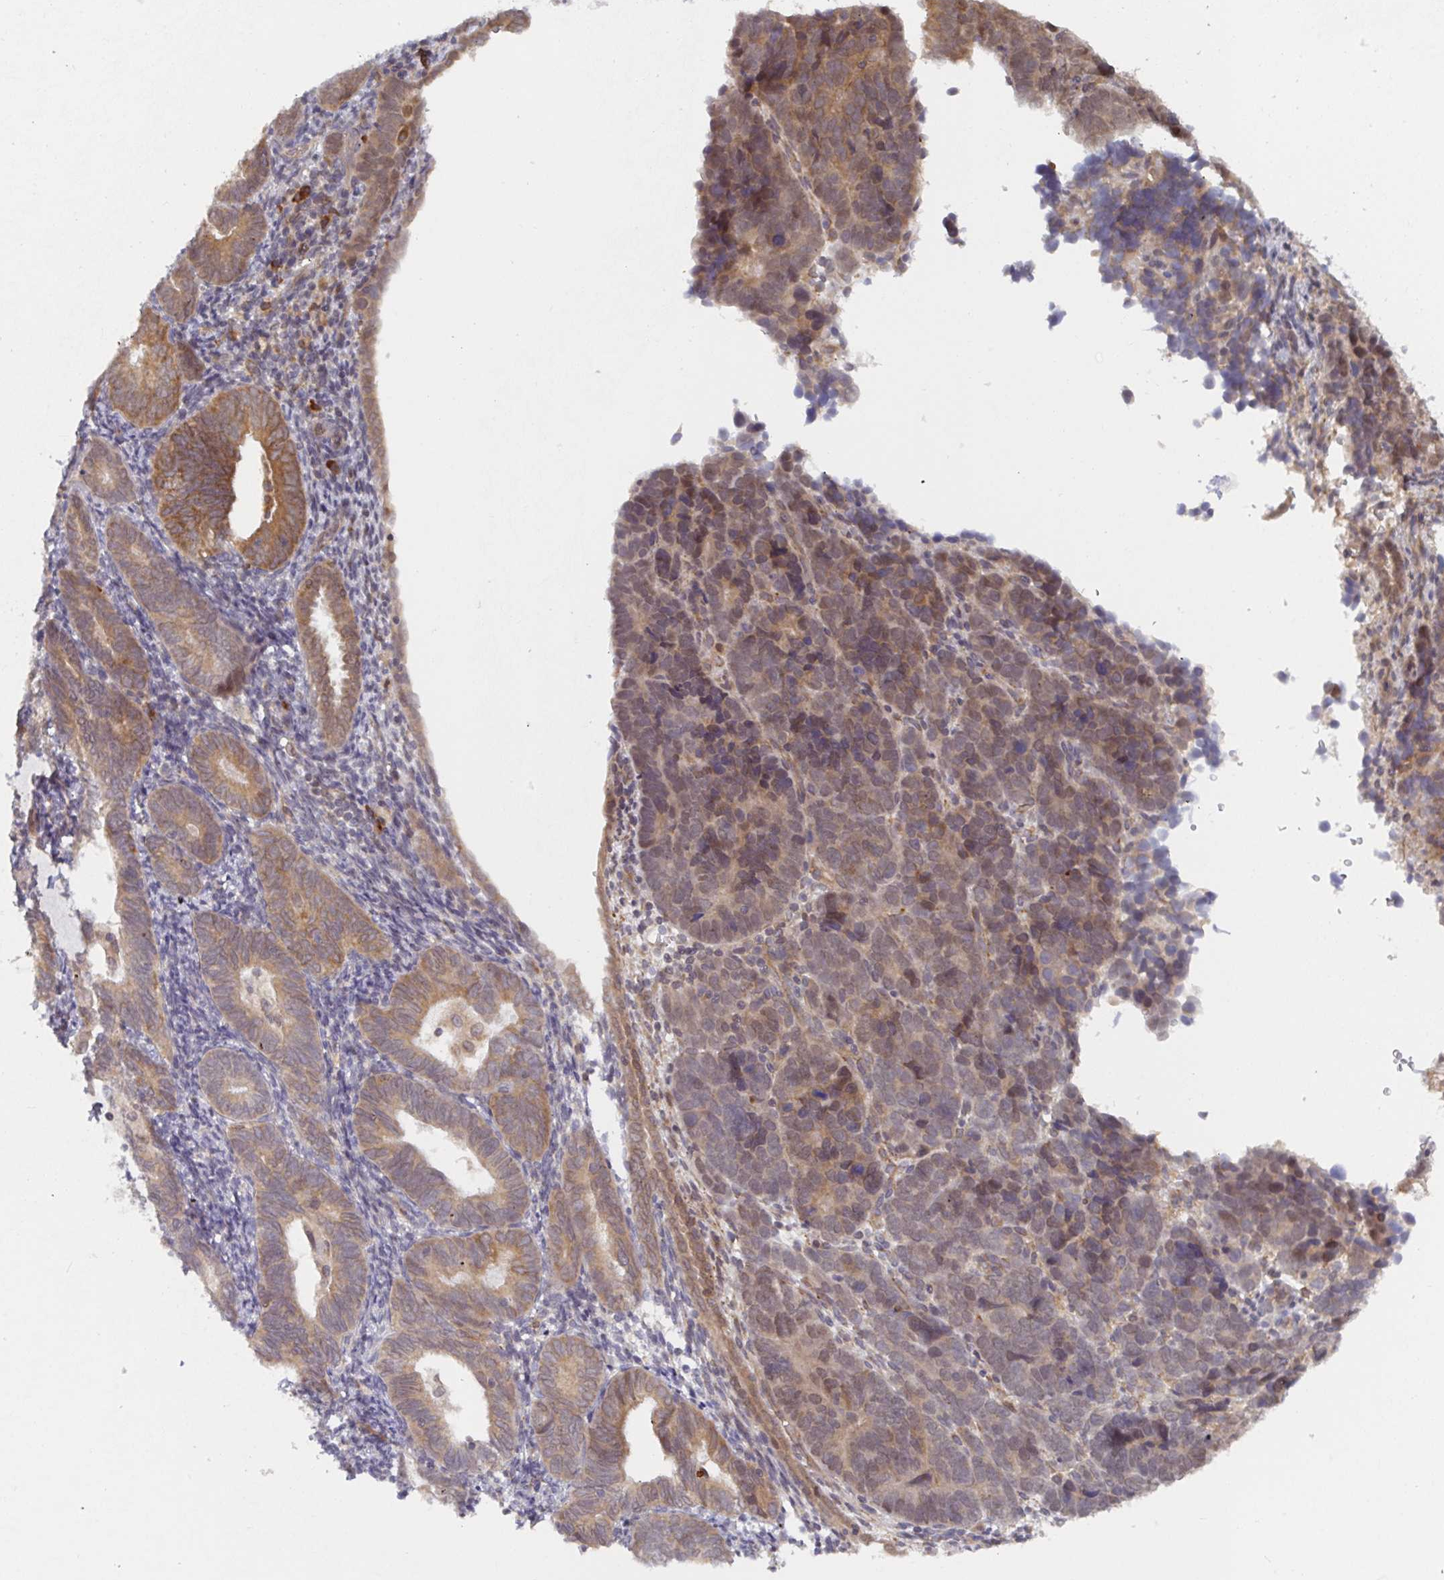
{"staining": {"intensity": "moderate", "quantity": ">75%", "location": "cytoplasmic/membranous"}, "tissue": "endometrial cancer", "cell_type": "Tumor cells", "image_type": "cancer", "snomed": [{"axis": "morphology", "description": "Adenocarcinoma, NOS"}, {"axis": "topography", "description": "Endometrium"}], "caption": "Tumor cells show medium levels of moderate cytoplasmic/membranous staining in approximately >75% of cells in endometrial cancer (adenocarcinoma). The staining is performed using DAB brown chromogen to label protein expression. The nuclei are counter-stained blue using hematoxylin.", "gene": "ALG1", "patient": {"sex": "female", "age": 82}}